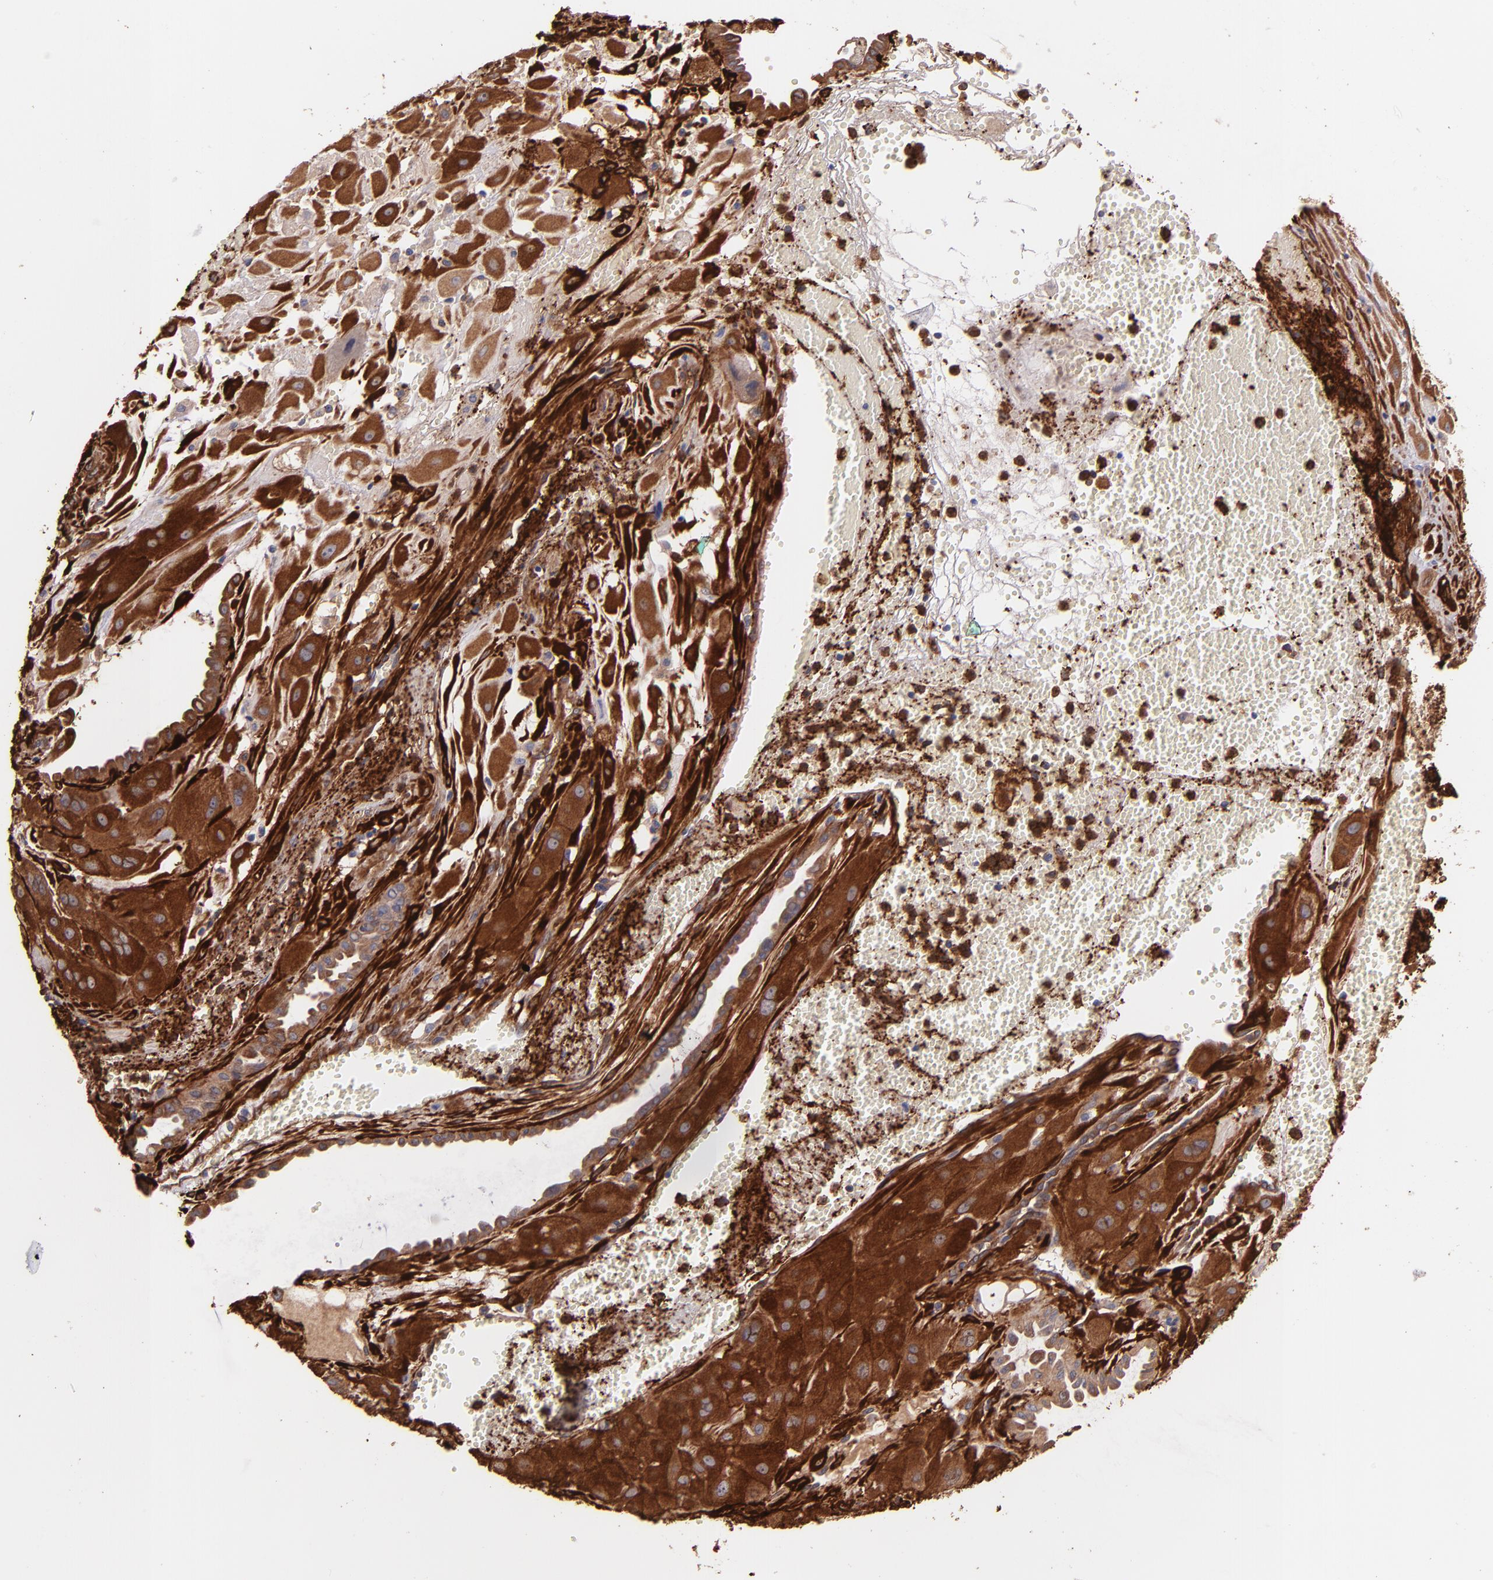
{"staining": {"intensity": "strong", "quantity": ">75%", "location": "cytoplasmic/membranous"}, "tissue": "cervical cancer", "cell_type": "Tumor cells", "image_type": "cancer", "snomed": [{"axis": "morphology", "description": "Squamous cell carcinoma, NOS"}, {"axis": "topography", "description": "Cervix"}], "caption": "This photomicrograph displays cervical cancer (squamous cell carcinoma) stained with immunohistochemistry to label a protein in brown. The cytoplasmic/membranous of tumor cells show strong positivity for the protein. Nuclei are counter-stained blue.", "gene": "VCL", "patient": {"sex": "female", "age": 34}}